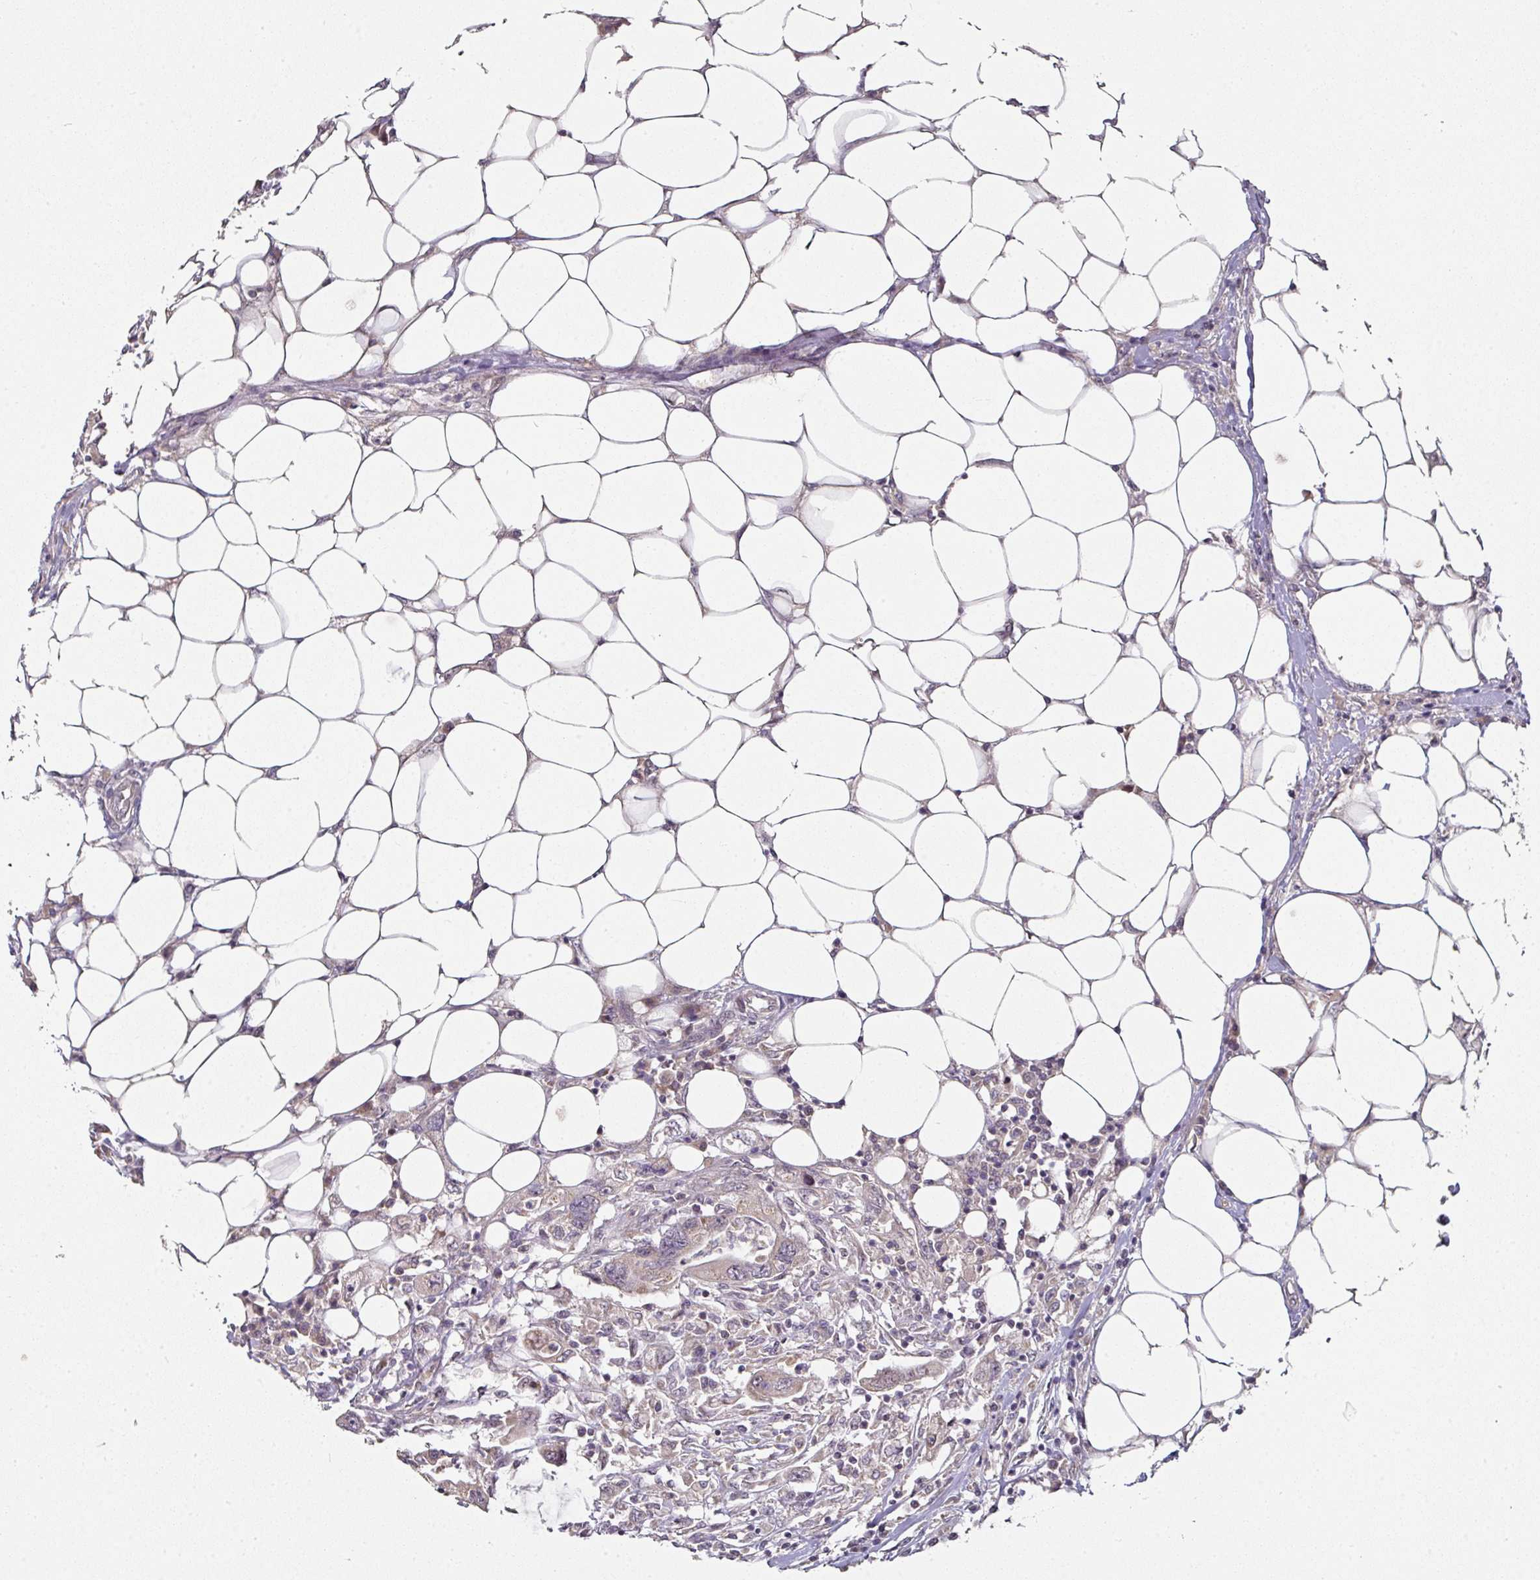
{"staining": {"intensity": "weak", "quantity": "25%-75%", "location": "cytoplasmic/membranous"}, "tissue": "colorectal cancer", "cell_type": "Tumor cells", "image_type": "cancer", "snomed": [{"axis": "morphology", "description": "Adenocarcinoma, NOS"}, {"axis": "topography", "description": "Colon"}], "caption": "About 25%-75% of tumor cells in adenocarcinoma (colorectal) display weak cytoplasmic/membranous protein positivity as visualized by brown immunohistochemical staining.", "gene": "MAP2K2", "patient": {"sex": "male", "age": 71}}